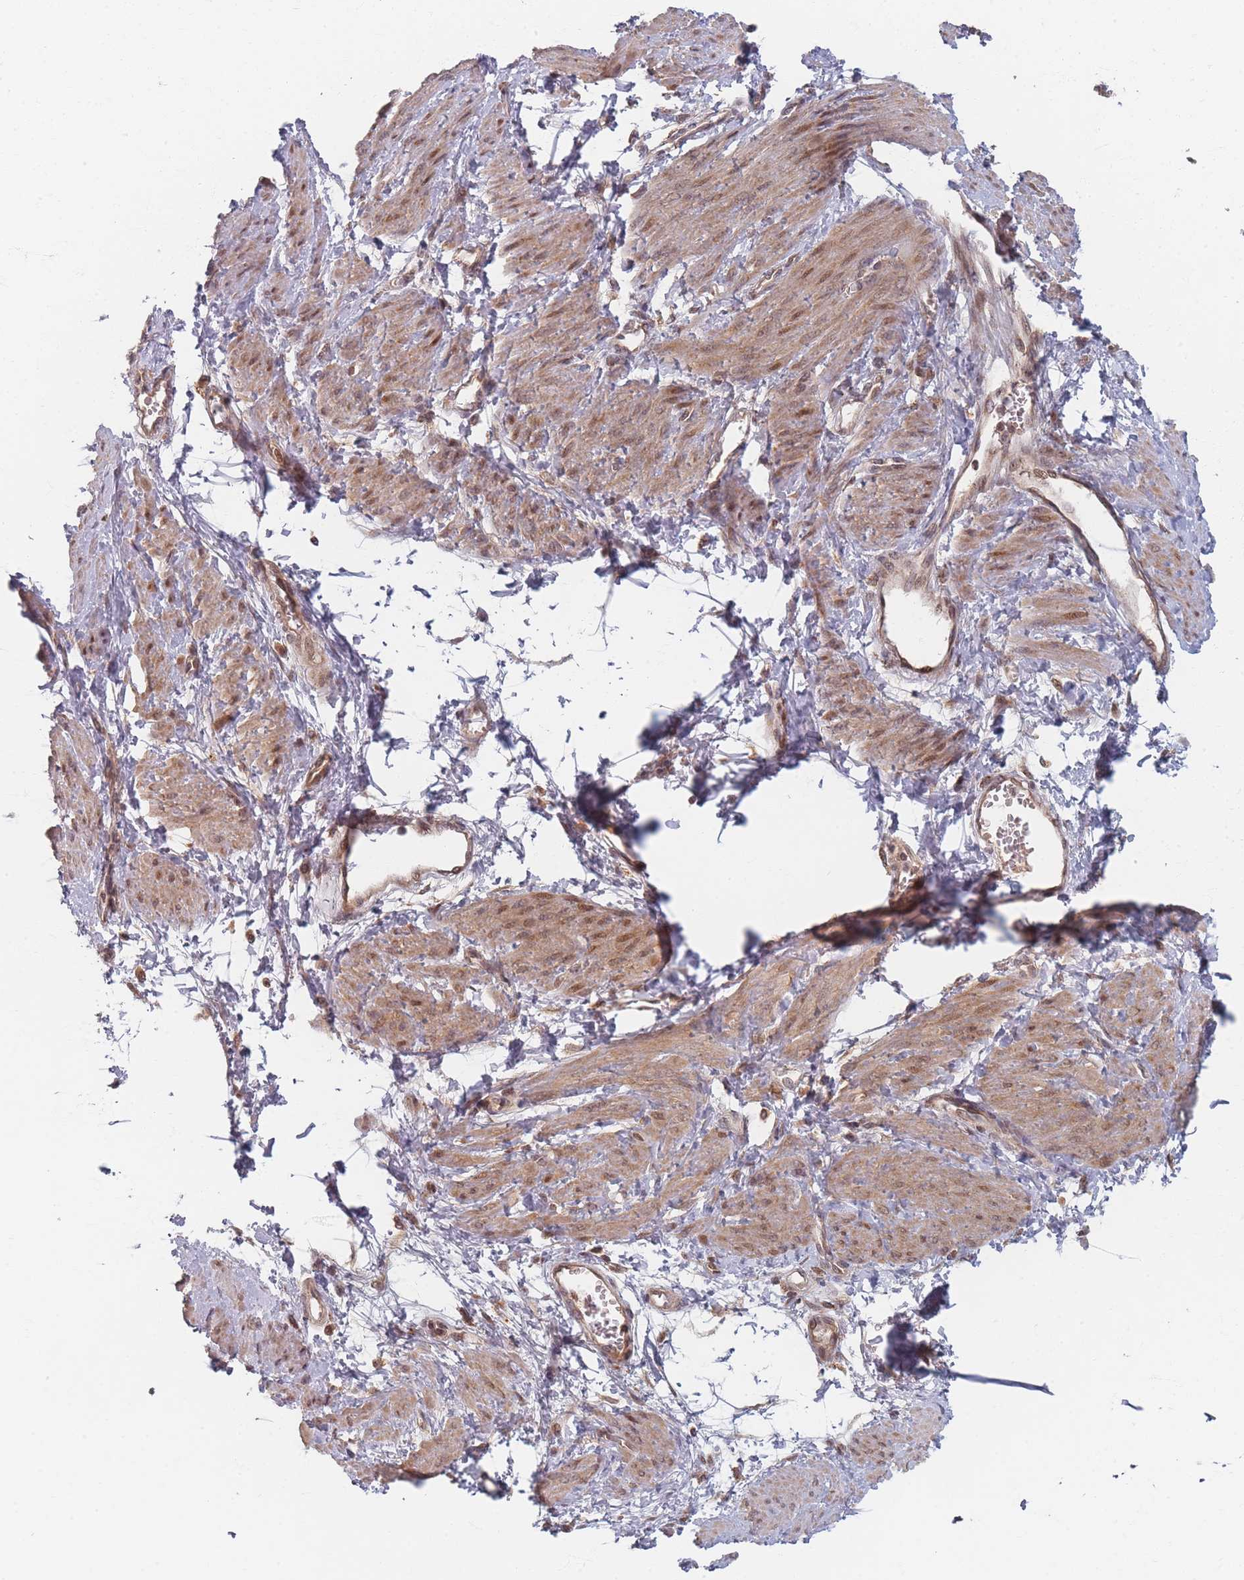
{"staining": {"intensity": "moderate", "quantity": ">75%", "location": "cytoplasmic/membranous,nuclear"}, "tissue": "smooth muscle", "cell_type": "Smooth muscle cells", "image_type": "normal", "snomed": [{"axis": "morphology", "description": "Normal tissue, NOS"}, {"axis": "topography", "description": "Smooth muscle"}, {"axis": "topography", "description": "Uterus"}], "caption": "Smooth muscle stained for a protein demonstrates moderate cytoplasmic/membranous,nuclear positivity in smooth muscle cells. Immunohistochemistry (ihc) stains the protein of interest in brown and the nuclei are stained blue.", "gene": "RADX", "patient": {"sex": "female", "age": 39}}